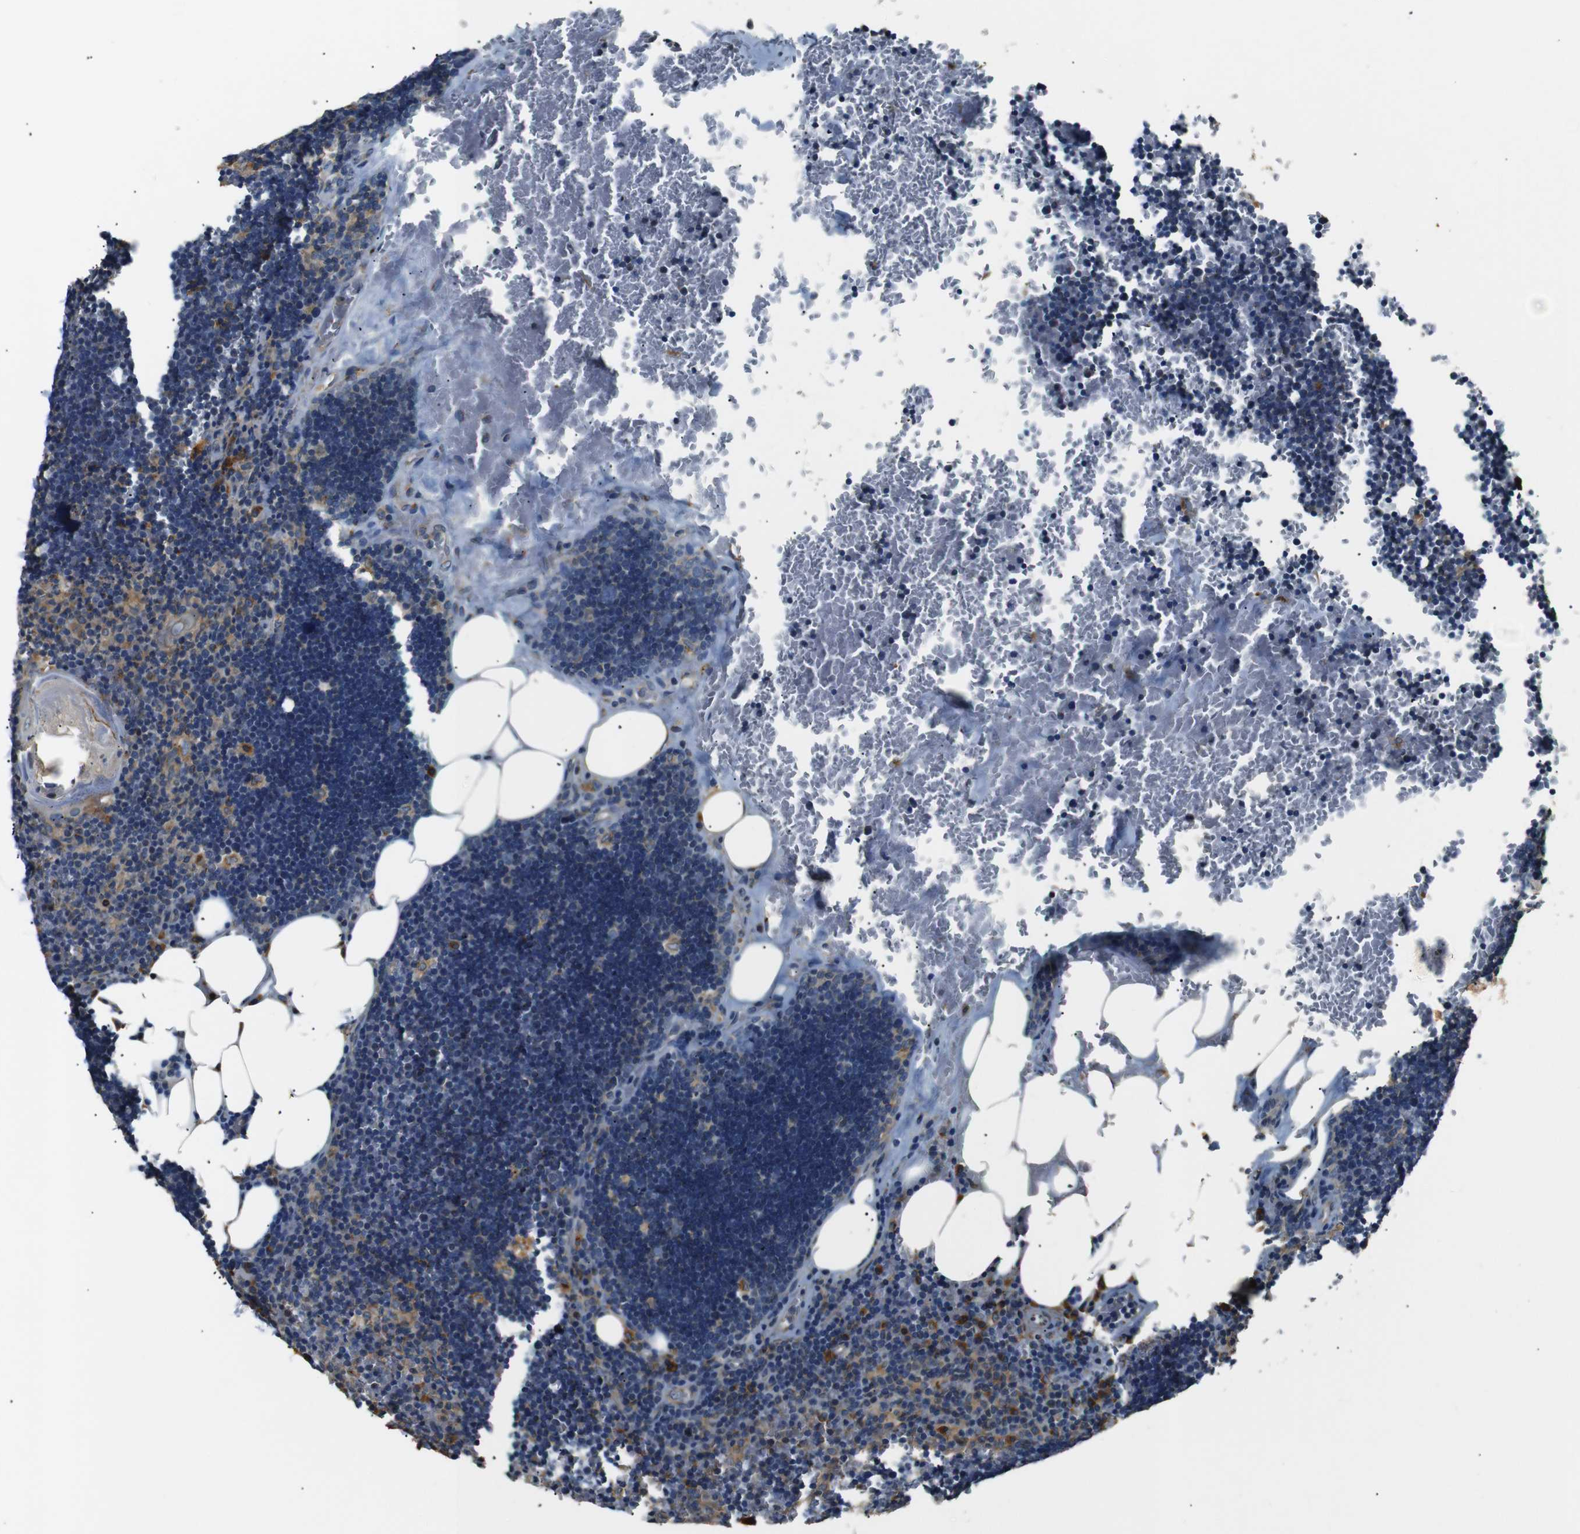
{"staining": {"intensity": "moderate", "quantity": "25%-75%", "location": "cytoplasmic/membranous"}, "tissue": "lymph node", "cell_type": "Germinal center cells", "image_type": "normal", "snomed": [{"axis": "morphology", "description": "Normal tissue, NOS"}, {"axis": "topography", "description": "Lymph node"}], "caption": "Immunohistochemistry (IHC) of benign lymph node demonstrates medium levels of moderate cytoplasmic/membranous staining in approximately 25%-75% of germinal center cells.", "gene": "TMED2", "patient": {"sex": "male", "age": 33}}